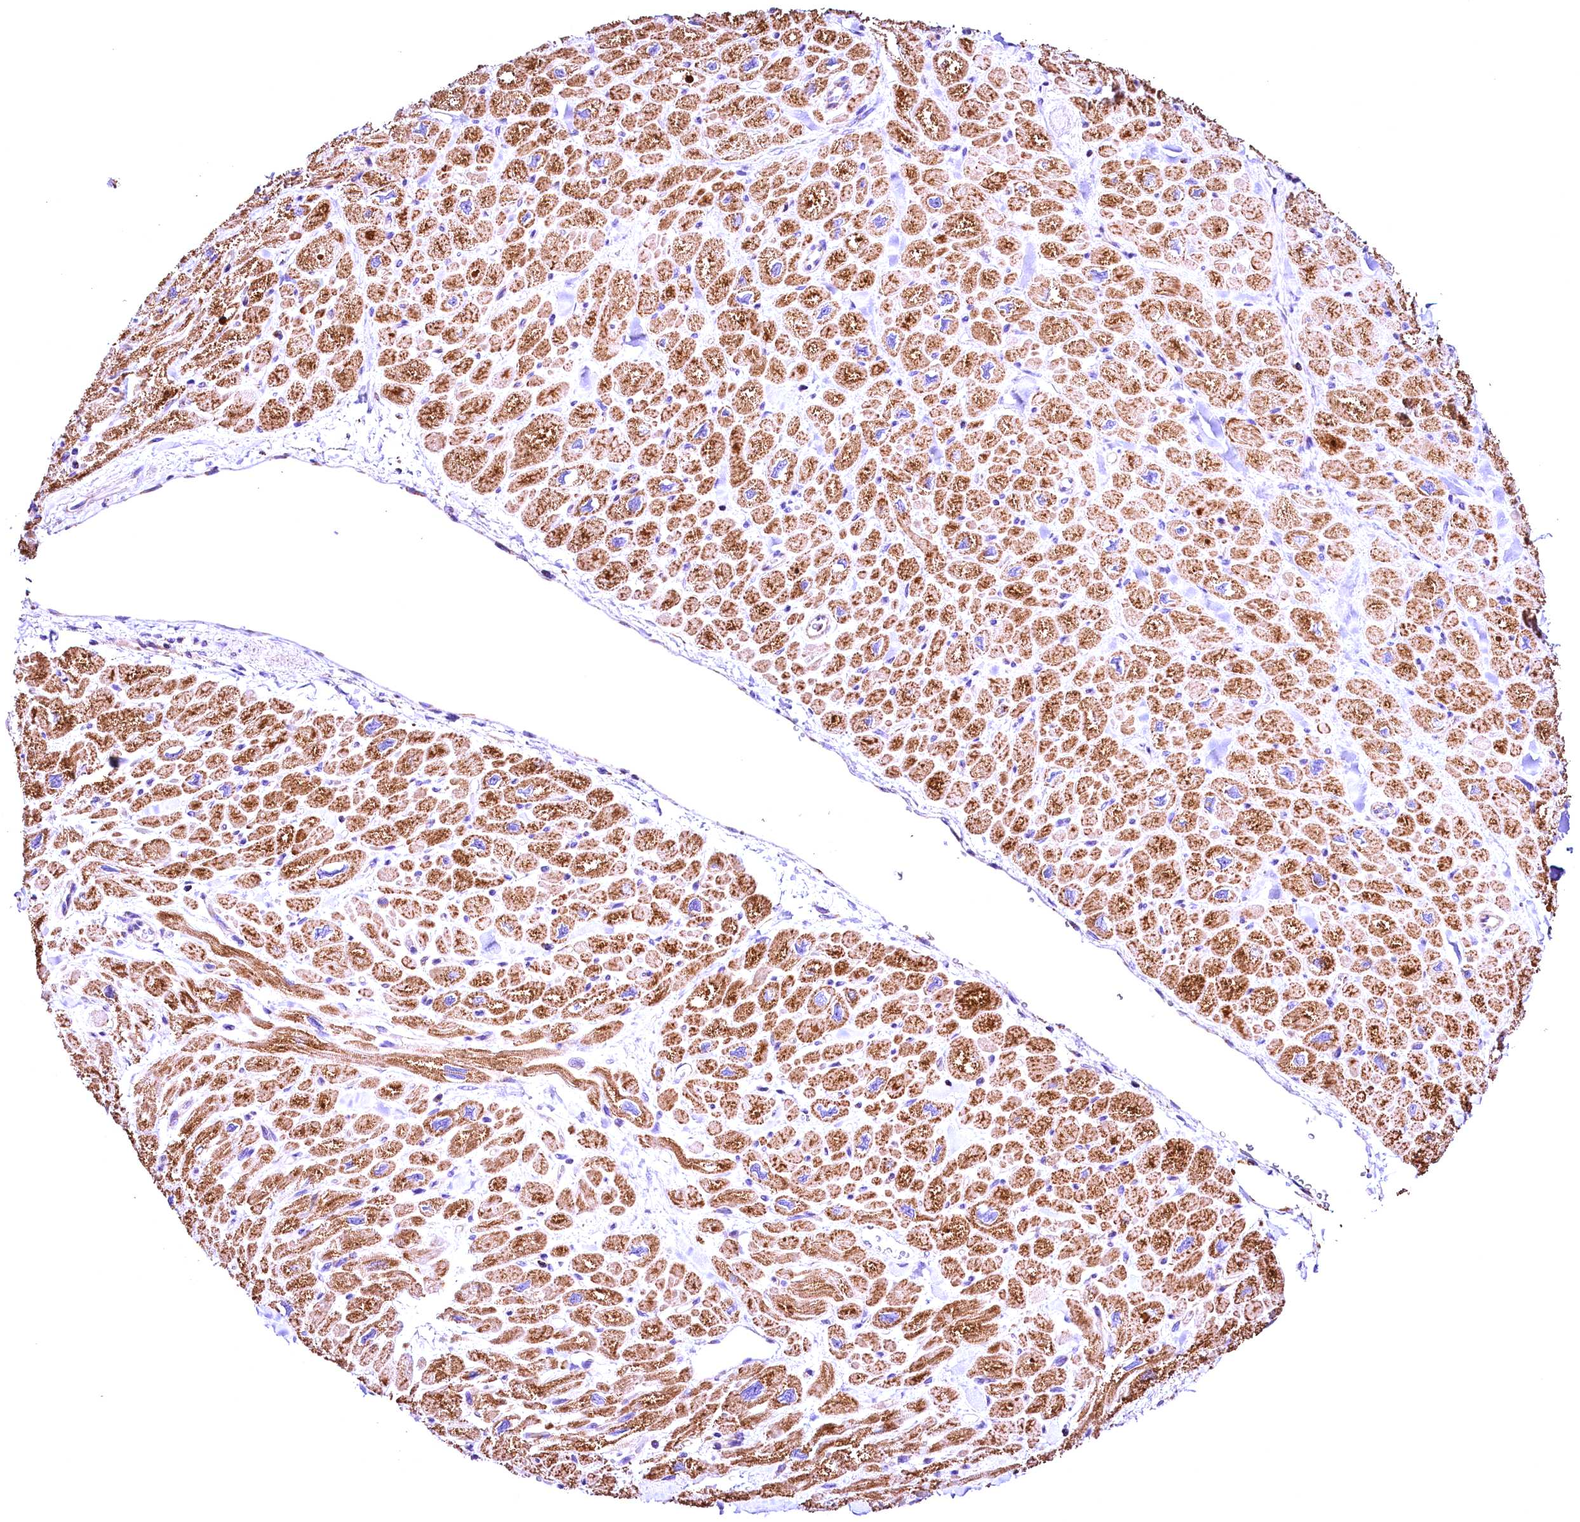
{"staining": {"intensity": "moderate", "quantity": ">75%", "location": "cytoplasmic/membranous"}, "tissue": "heart muscle", "cell_type": "Cardiomyocytes", "image_type": "normal", "snomed": [{"axis": "morphology", "description": "Normal tissue, NOS"}, {"axis": "topography", "description": "Heart"}], "caption": "A micrograph of heart muscle stained for a protein exhibits moderate cytoplasmic/membranous brown staining in cardiomyocytes. (DAB = brown stain, brightfield microscopy at high magnification).", "gene": "ACAA2", "patient": {"sex": "male", "age": 65}}